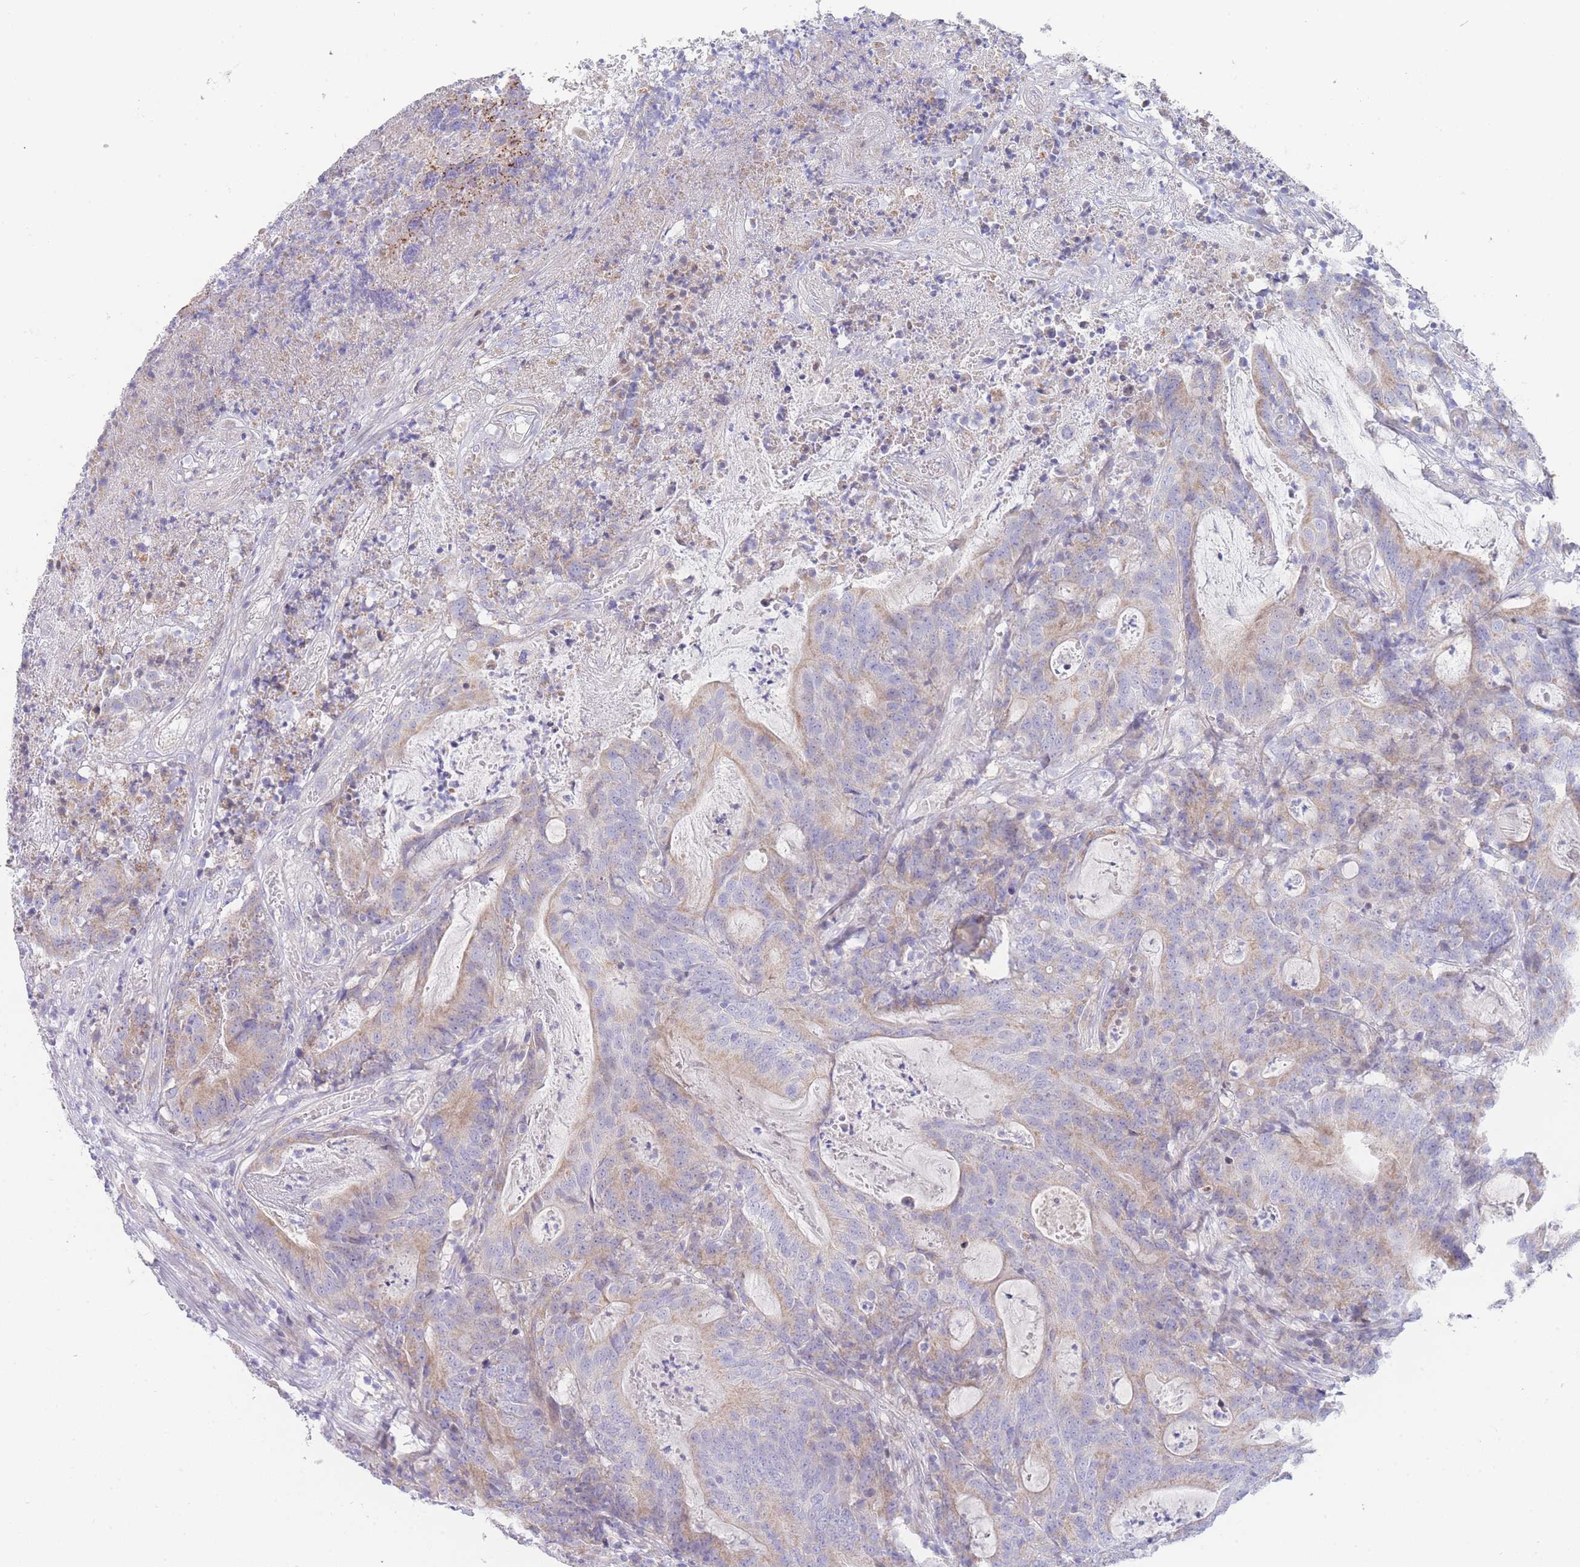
{"staining": {"intensity": "weak", "quantity": "25%-75%", "location": "cytoplasmic/membranous"}, "tissue": "colorectal cancer", "cell_type": "Tumor cells", "image_type": "cancer", "snomed": [{"axis": "morphology", "description": "Adenocarcinoma, NOS"}, {"axis": "topography", "description": "Colon"}], "caption": "Weak cytoplasmic/membranous expression is identified in about 25%-75% of tumor cells in colorectal adenocarcinoma. (DAB (3,3'-diaminobenzidine) = brown stain, brightfield microscopy at high magnification).", "gene": "GPAM", "patient": {"sex": "male", "age": 83}}